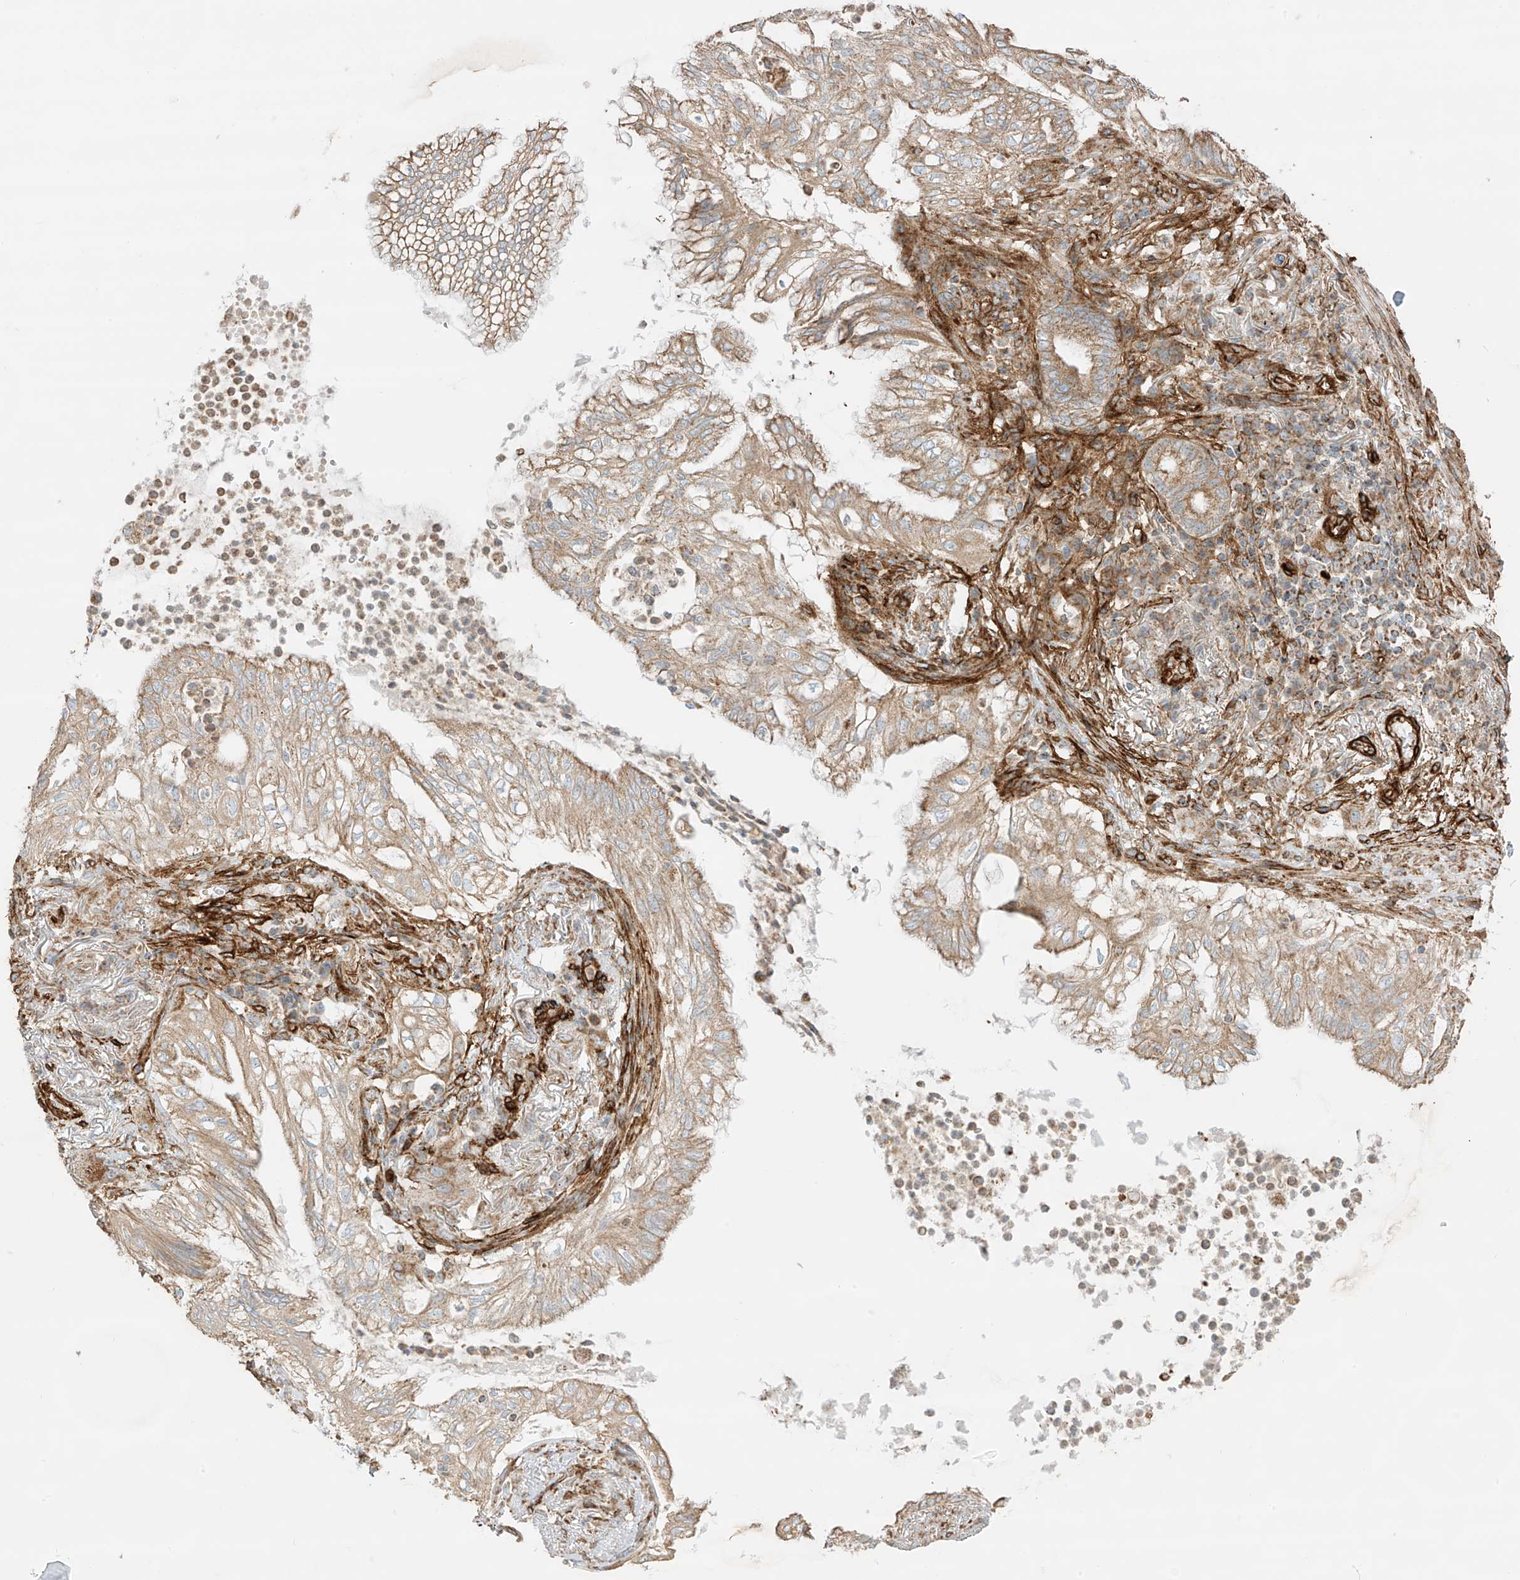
{"staining": {"intensity": "weak", "quantity": ">75%", "location": "cytoplasmic/membranous"}, "tissue": "lung cancer", "cell_type": "Tumor cells", "image_type": "cancer", "snomed": [{"axis": "morphology", "description": "Adenocarcinoma, NOS"}, {"axis": "topography", "description": "Lung"}], "caption": "Immunohistochemistry (DAB (3,3'-diaminobenzidine)) staining of lung cancer (adenocarcinoma) shows weak cytoplasmic/membranous protein expression in approximately >75% of tumor cells. (DAB (3,3'-diaminobenzidine) = brown stain, brightfield microscopy at high magnification).", "gene": "ABCB7", "patient": {"sex": "female", "age": 70}}